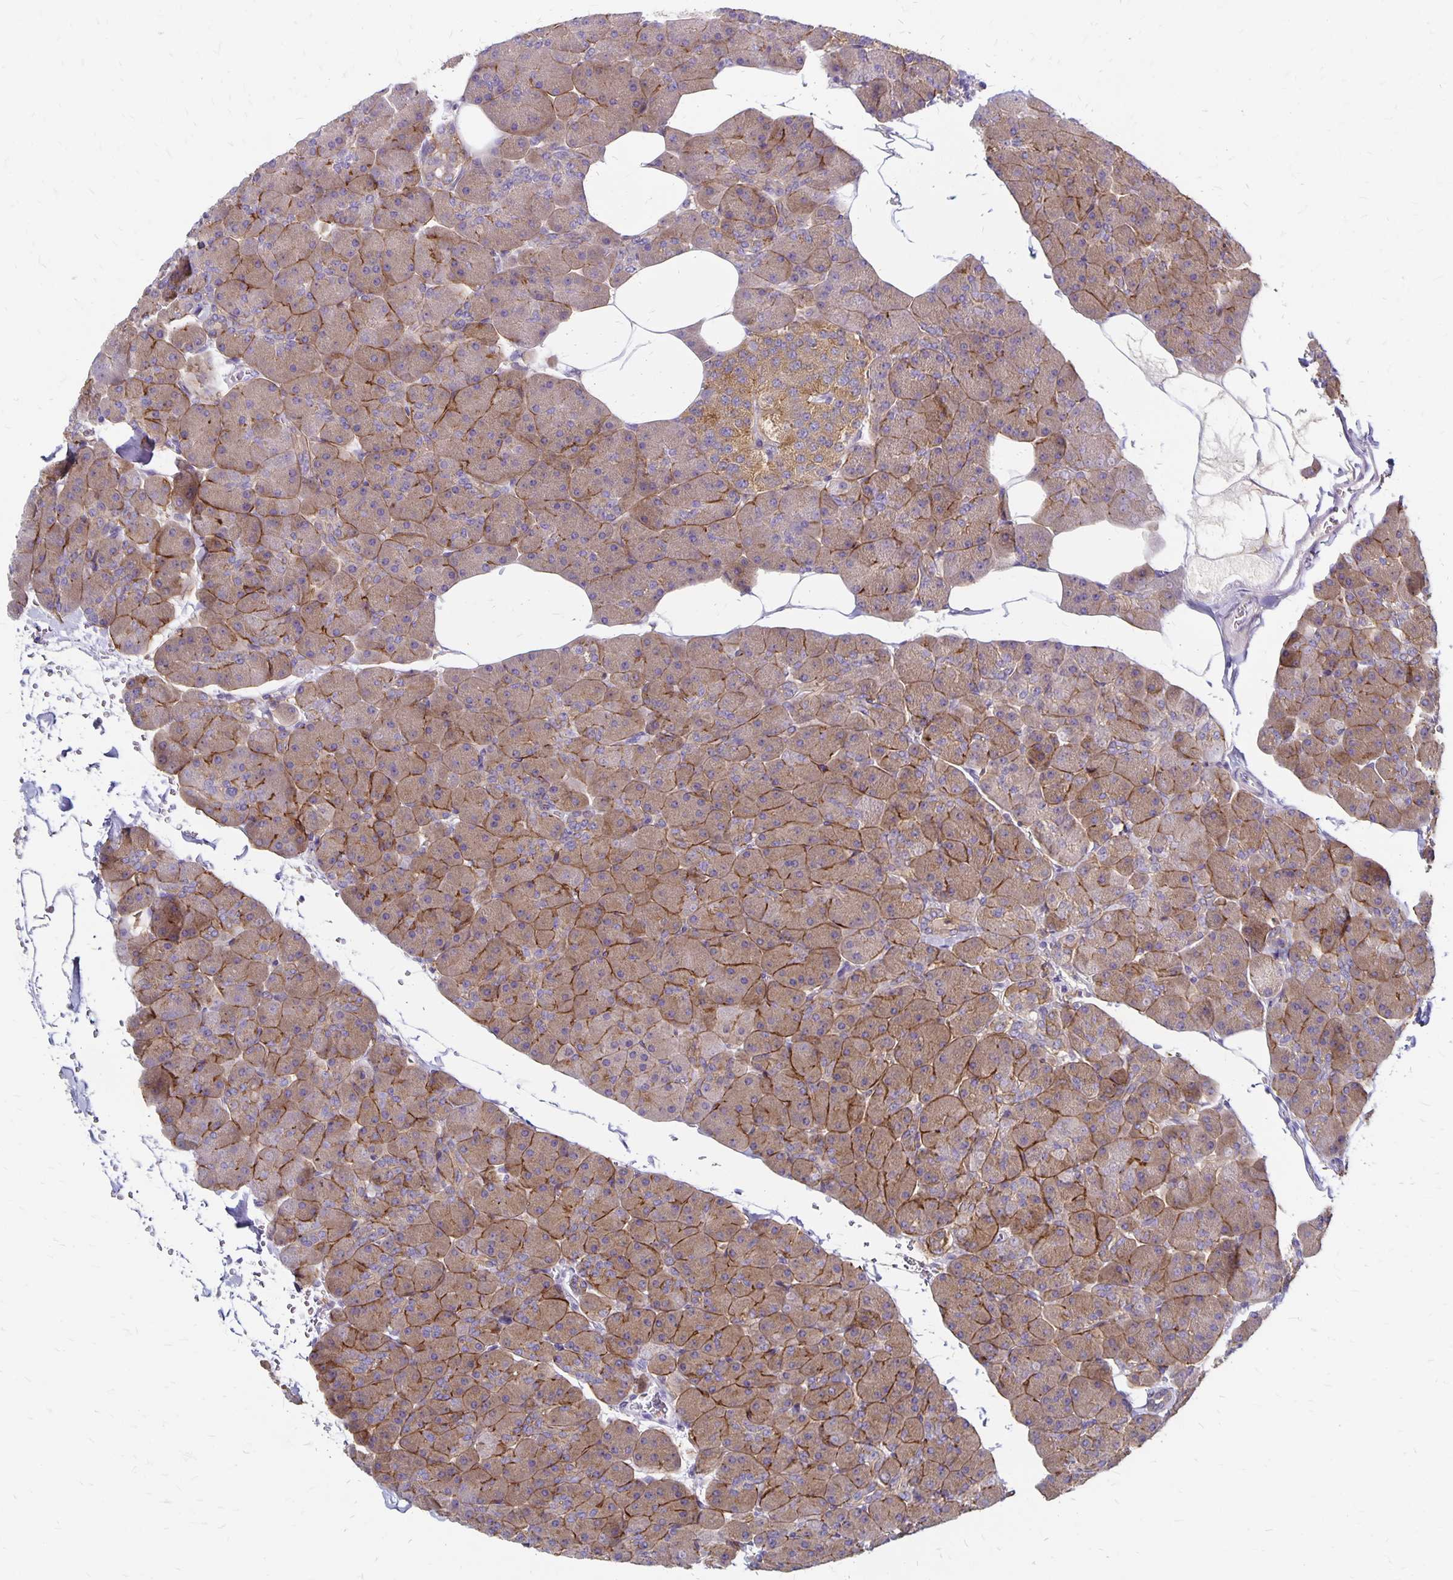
{"staining": {"intensity": "moderate", "quantity": ">75%", "location": "cytoplasmic/membranous"}, "tissue": "pancreas", "cell_type": "Exocrine glandular cells", "image_type": "normal", "snomed": [{"axis": "morphology", "description": "Normal tissue, NOS"}, {"axis": "topography", "description": "Pancreas"}], "caption": "Immunohistochemical staining of unremarkable pancreas displays >75% levels of moderate cytoplasmic/membranous protein expression in about >75% of exocrine glandular cells. (DAB IHC, brown staining for protein, blue staining for nuclei).", "gene": "TNS3", "patient": {"sex": "male", "age": 35}}